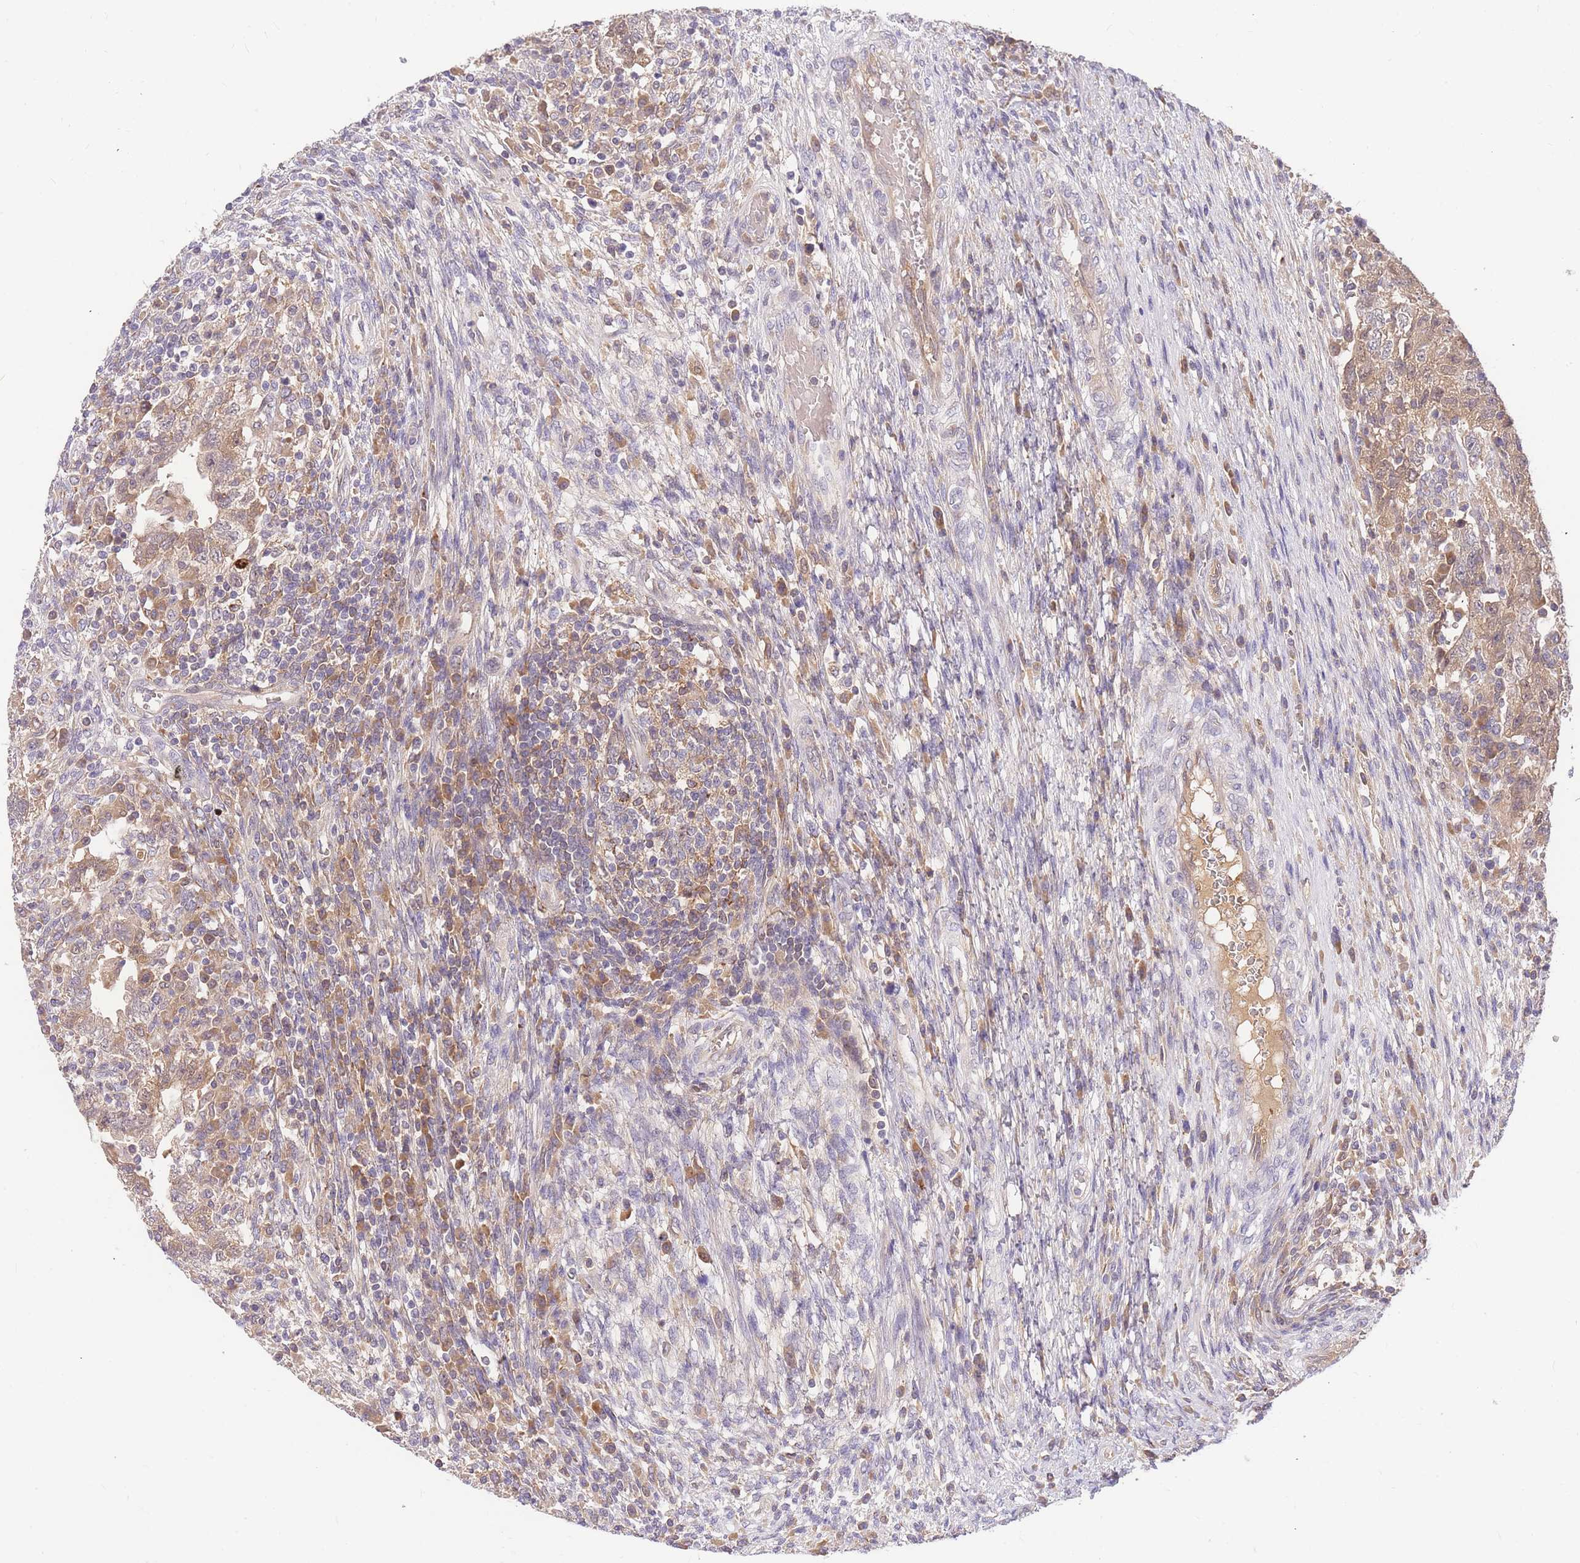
{"staining": {"intensity": "moderate", "quantity": ">75%", "location": "cytoplasmic/membranous"}, "tissue": "testis cancer", "cell_type": "Tumor cells", "image_type": "cancer", "snomed": [{"axis": "morphology", "description": "Carcinoma, Embryonal, NOS"}, {"axis": "topography", "description": "Testis"}], "caption": "Protein staining by IHC reveals moderate cytoplasmic/membranous staining in about >75% of tumor cells in testis cancer. (DAB (3,3'-diaminobenzidine) = brown stain, brightfield microscopy at high magnification).", "gene": "ZNF577", "patient": {"sex": "male", "age": 26}}